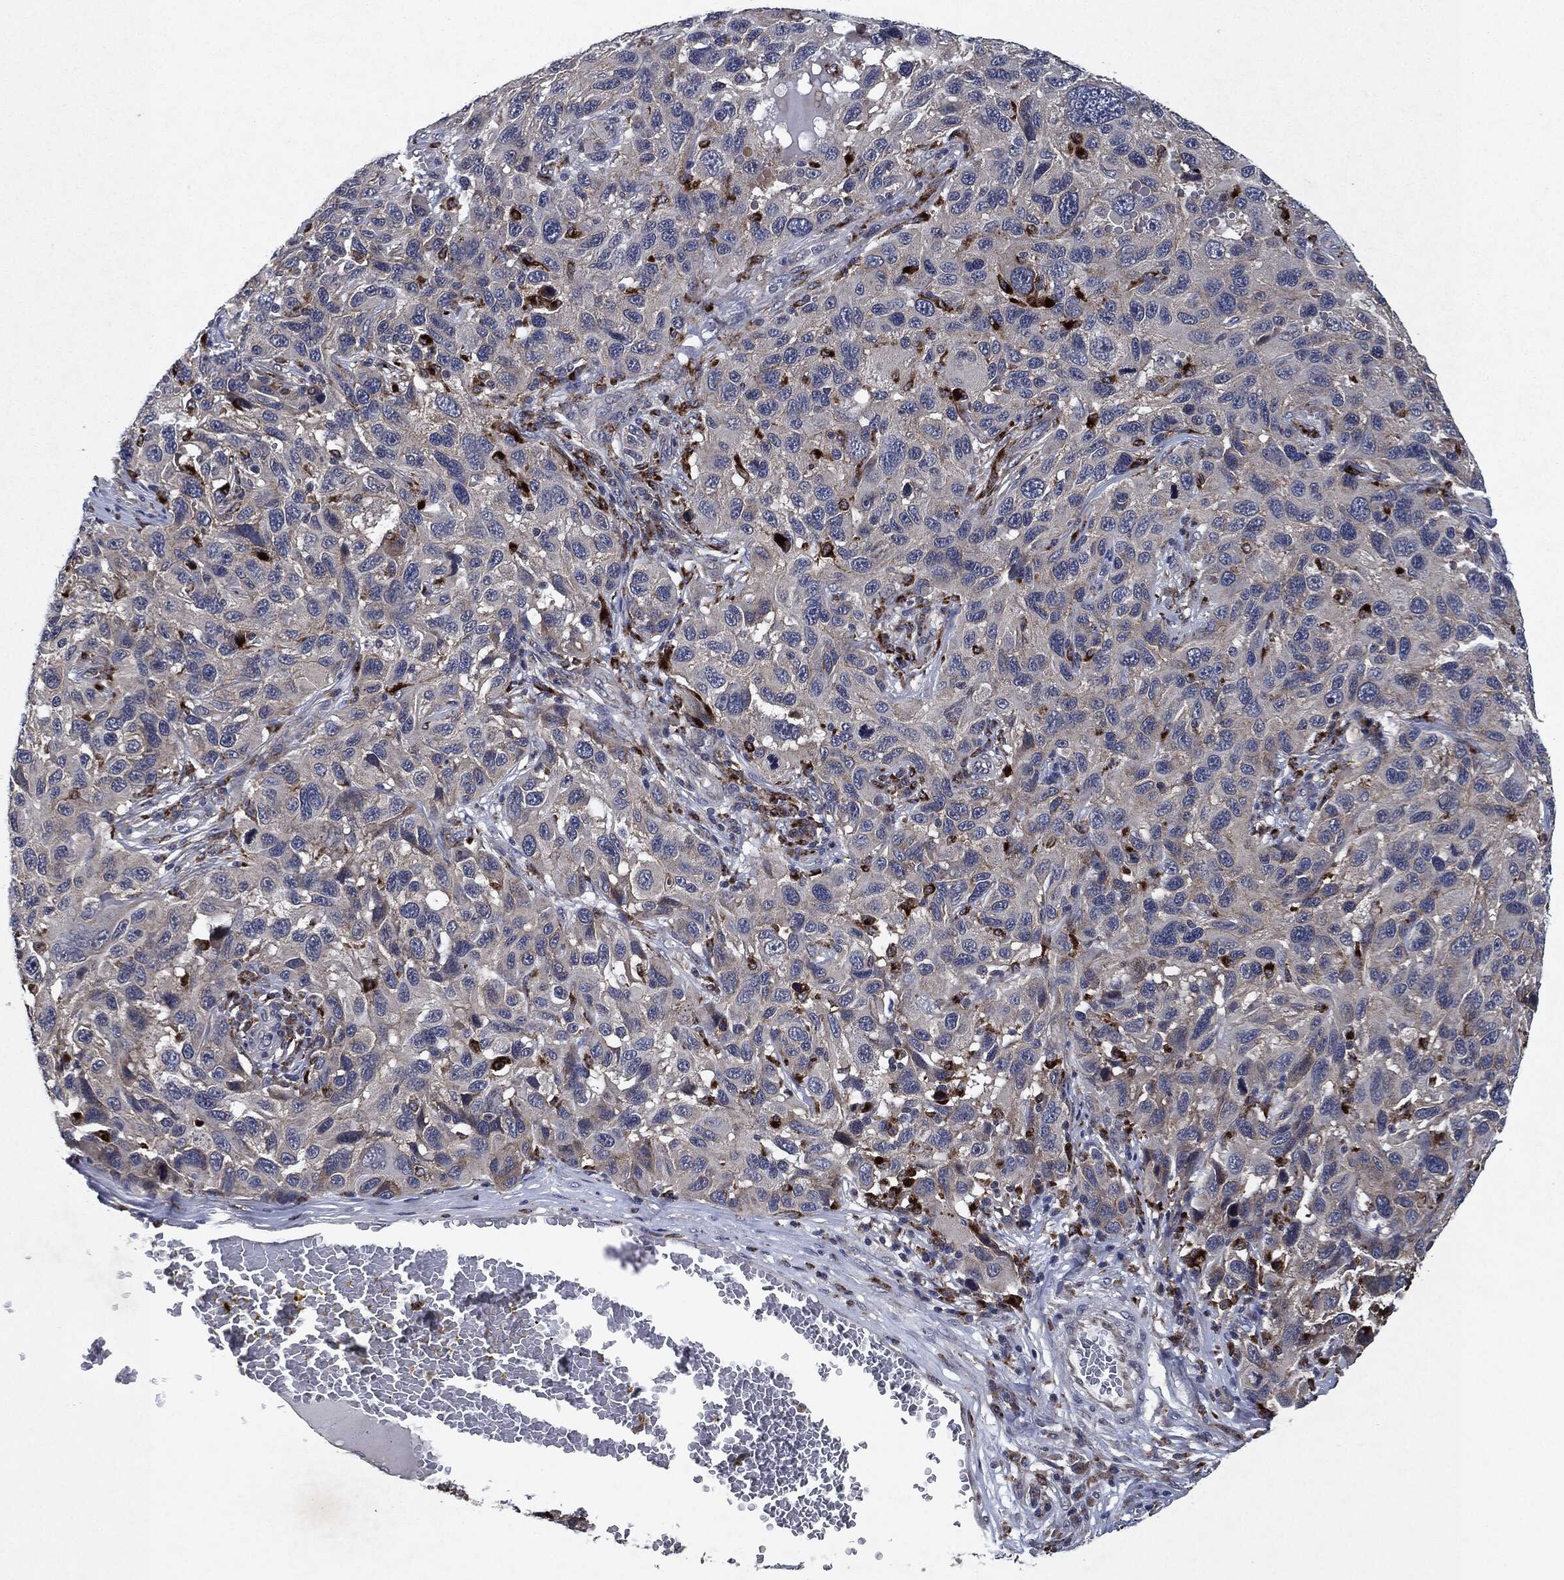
{"staining": {"intensity": "negative", "quantity": "none", "location": "none"}, "tissue": "melanoma", "cell_type": "Tumor cells", "image_type": "cancer", "snomed": [{"axis": "morphology", "description": "Malignant melanoma, NOS"}, {"axis": "topography", "description": "Skin"}], "caption": "DAB immunohistochemical staining of melanoma exhibits no significant staining in tumor cells. The staining was performed using DAB (3,3'-diaminobenzidine) to visualize the protein expression in brown, while the nuclei were stained in blue with hematoxylin (Magnification: 20x).", "gene": "SLC31A2", "patient": {"sex": "male", "age": 53}}